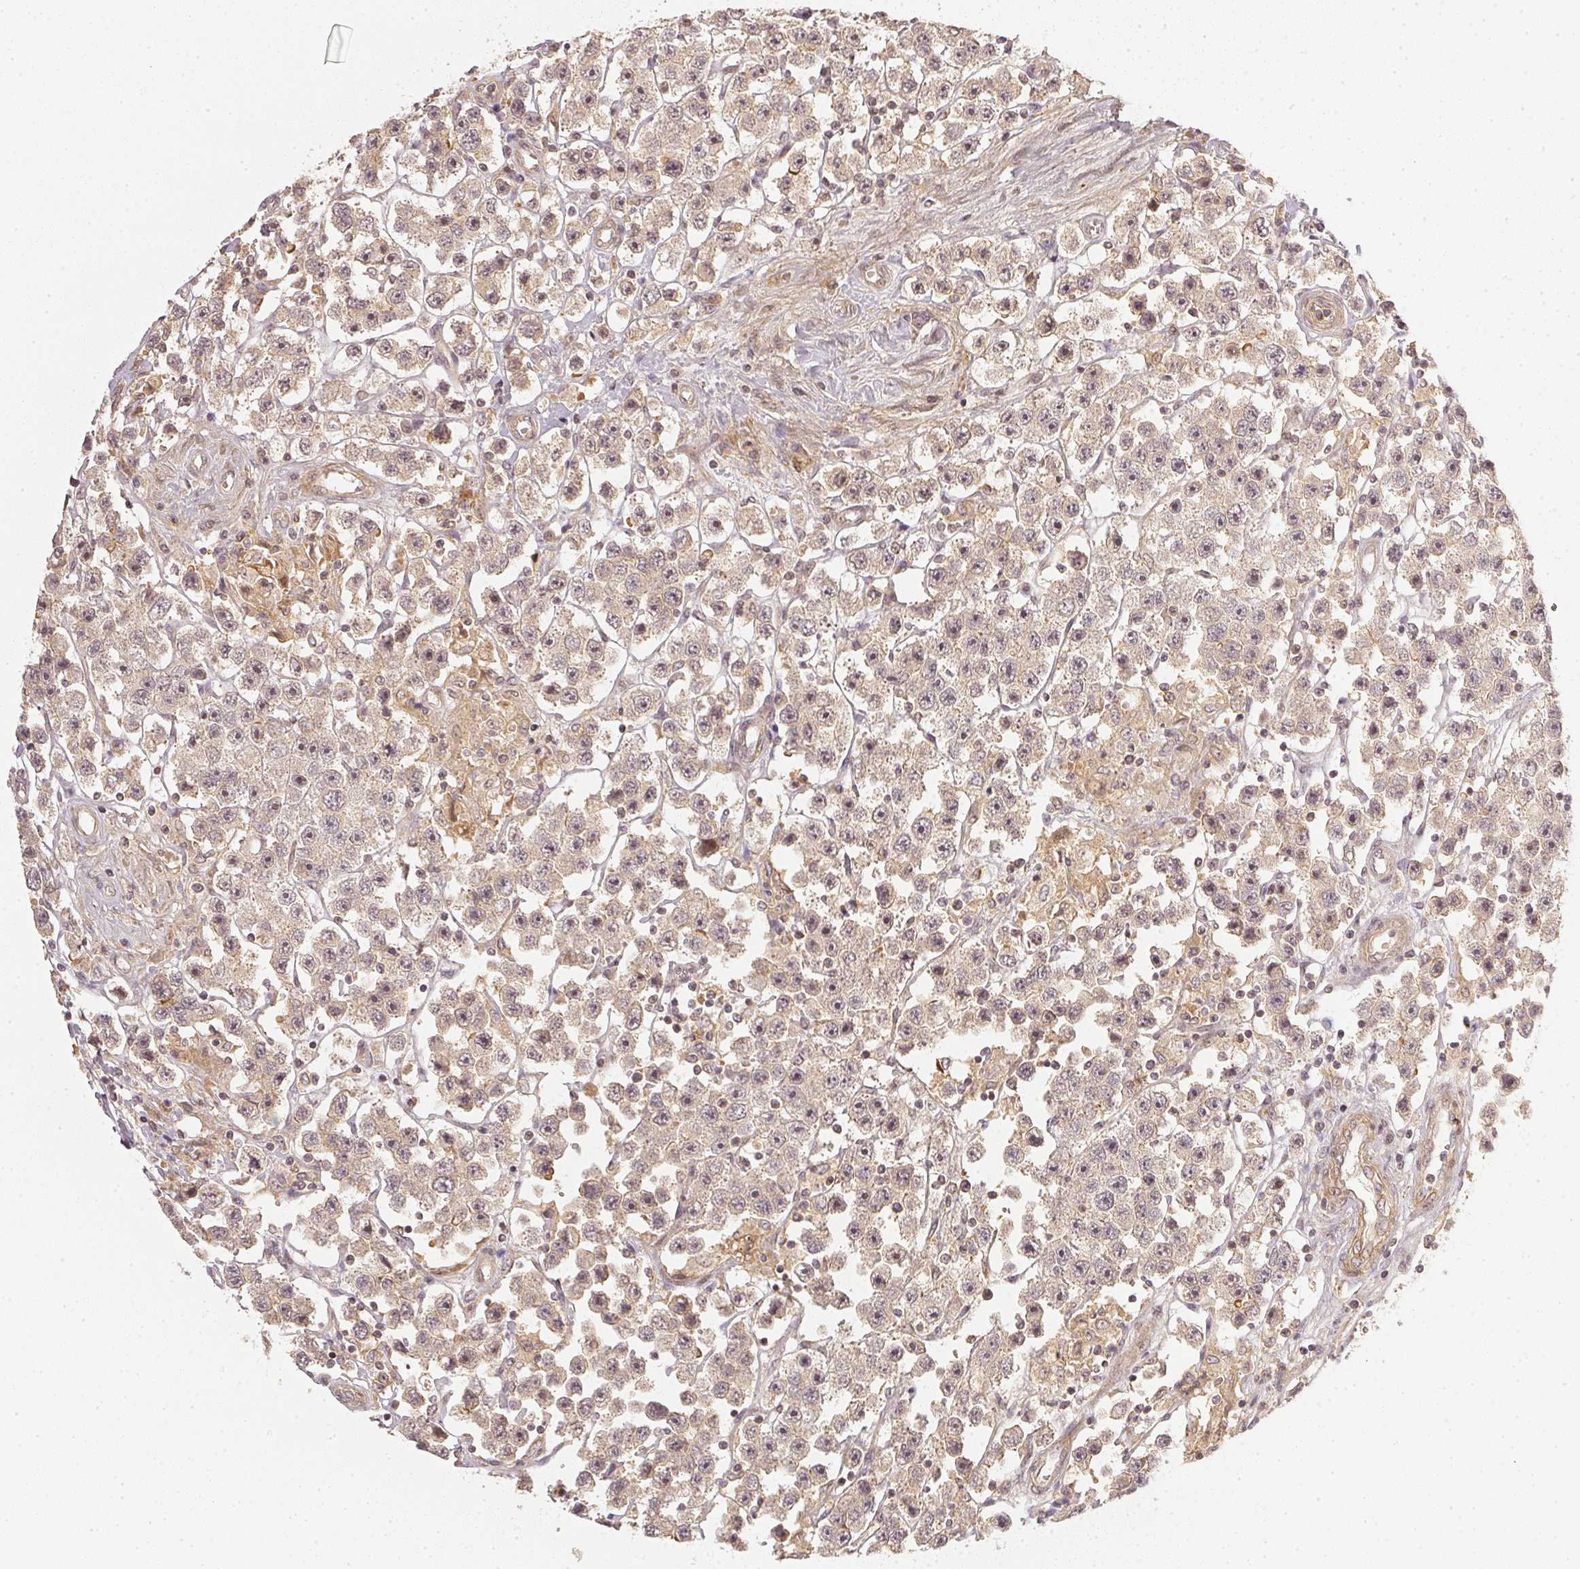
{"staining": {"intensity": "negative", "quantity": "none", "location": "none"}, "tissue": "testis cancer", "cell_type": "Tumor cells", "image_type": "cancer", "snomed": [{"axis": "morphology", "description": "Seminoma, NOS"}, {"axis": "topography", "description": "Testis"}], "caption": "Tumor cells are negative for brown protein staining in seminoma (testis).", "gene": "SERPINE1", "patient": {"sex": "male", "age": 45}}